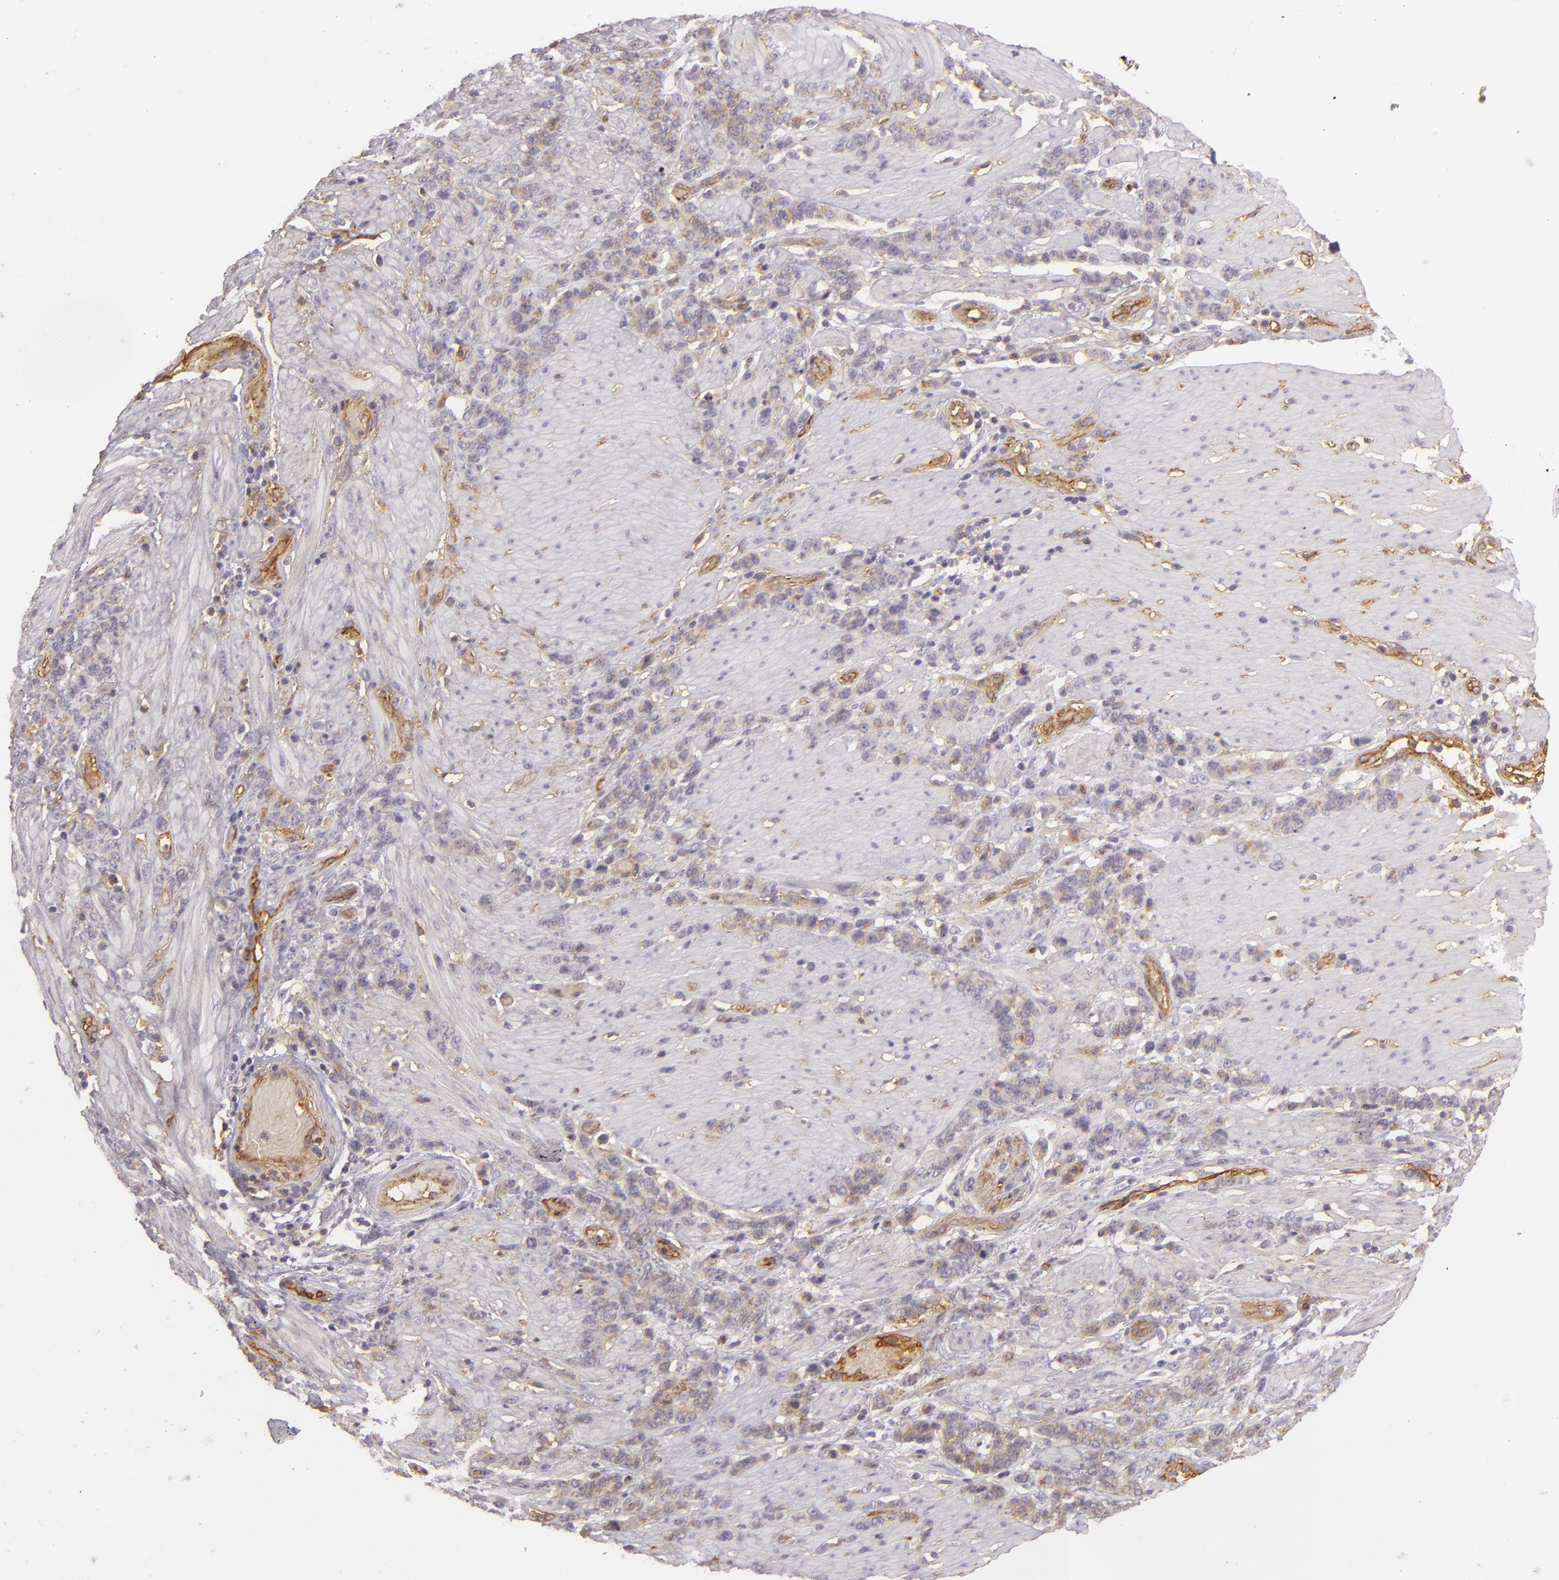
{"staining": {"intensity": "weak", "quantity": "25%-75%", "location": "cytoplasmic/membranous"}, "tissue": "stomach cancer", "cell_type": "Tumor cells", "image_type": "cancer", "snomed": [{"axis": "morphology", "description": "Adenocarcinoma, NOS"}, {"axis": "topography", "description": "Stomach, lower"}], "caption": "This histopathology image shows stomach cancer stained with IHC to label a protein in brown. The cytoplasmic/membranous of tumor cells show weak positivity for the protein. Nuclei are counter-stained blue.", "gene": "CD59", "patient": {"sex": "male", "age": 88}}